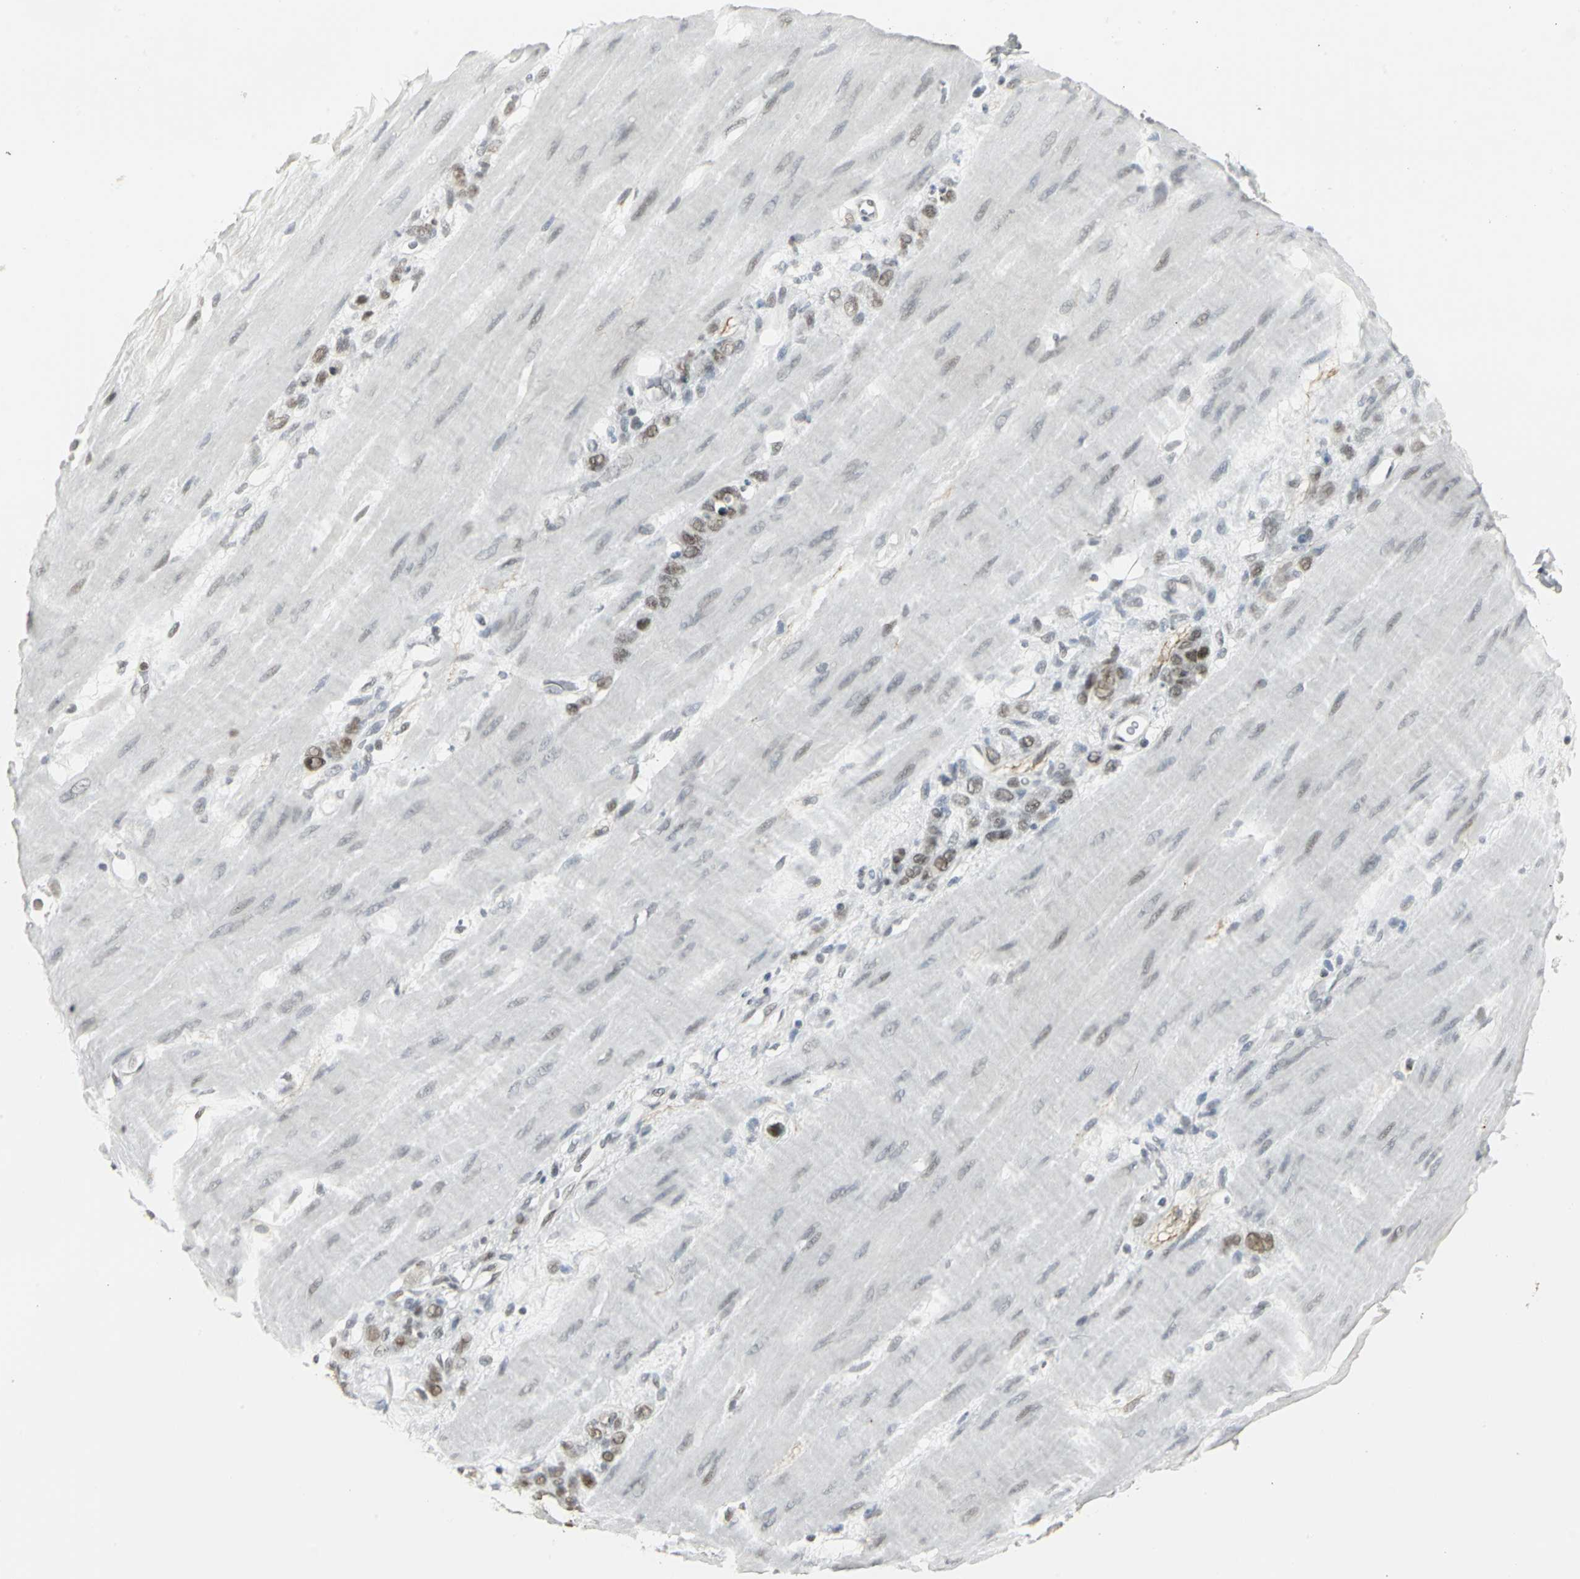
{"staining": {"intensity": "moderate", "quantity": ">75%", "location": "nuclear"}, "tissue": "stomach cancer", "cell_type": "Tumor cells", "image_type": "cancer", "snomed": [{"axis": "morphology", "description": "Adenocarcinoma, NOS"}, {"axis": "topography", "description": "Stomach"}], "caption": "Adenocarcinoma (stomach) stained with DAB immunohistochemistry (IHC) displays medium levels of moderate nuclear positivity in approximately >75% of tumor cells.", "gene": "CBX3", "patient": {"sex": "male", "age": 82}}